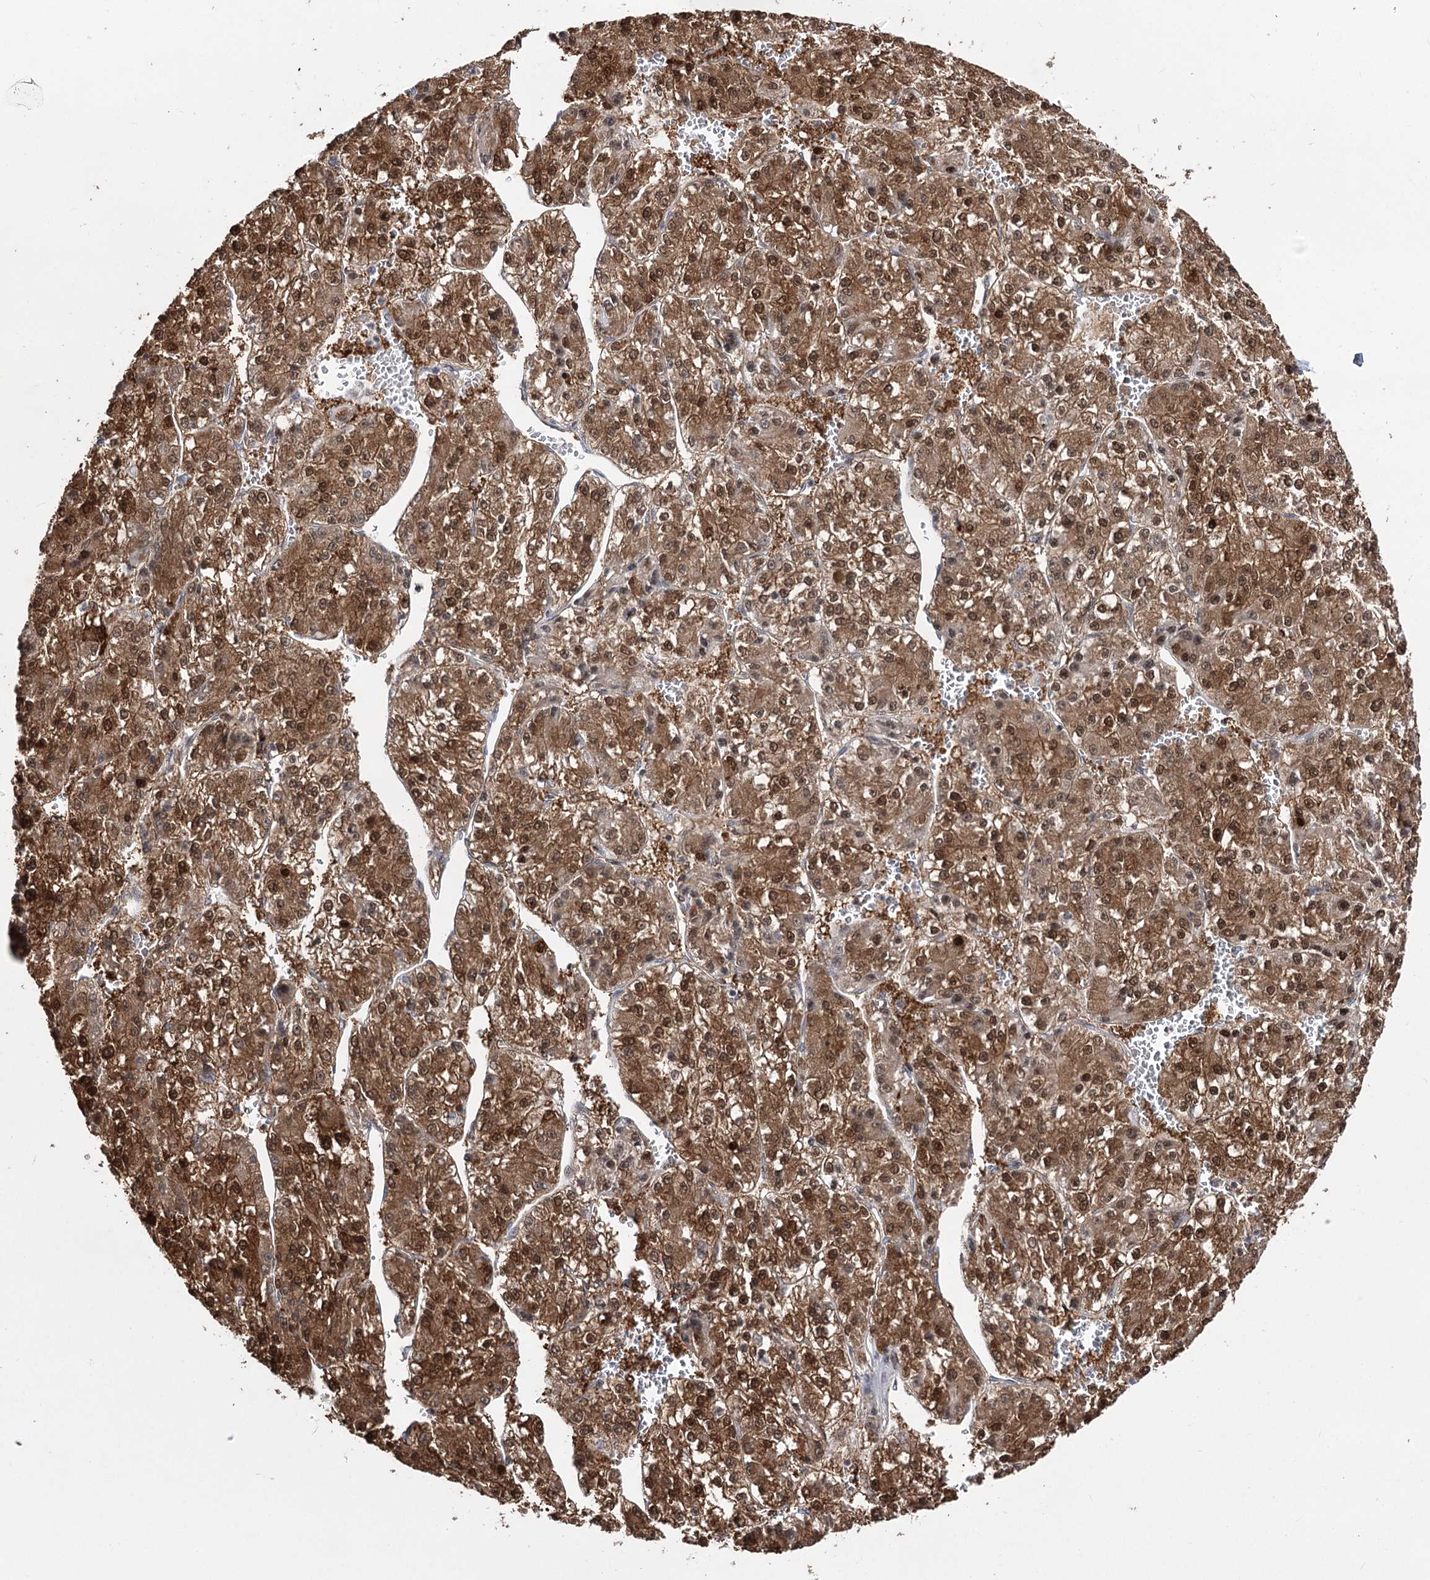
{"staining": {"intensity": "strong", "quantity": ">75%", "location": "cytoplasmic/membranous,nuclear"}, "tissue": "liver cancer", "cell_type": "Tumor cells", "image_type": "cancer", "snomed": [{"axis": "morphology", "description": "Carcinoma, Hepatocellular, NOS"}, {"axis": "topography", "description": "Liver"}], "caption": "Protein expression analysis of human liver cancer reveals strong cytoplasmic/membranous and nuclear expression in approximately >75% of tumor cells.", "gene": "PTGR1", "patient": {"sex": "female", "age": 73}}